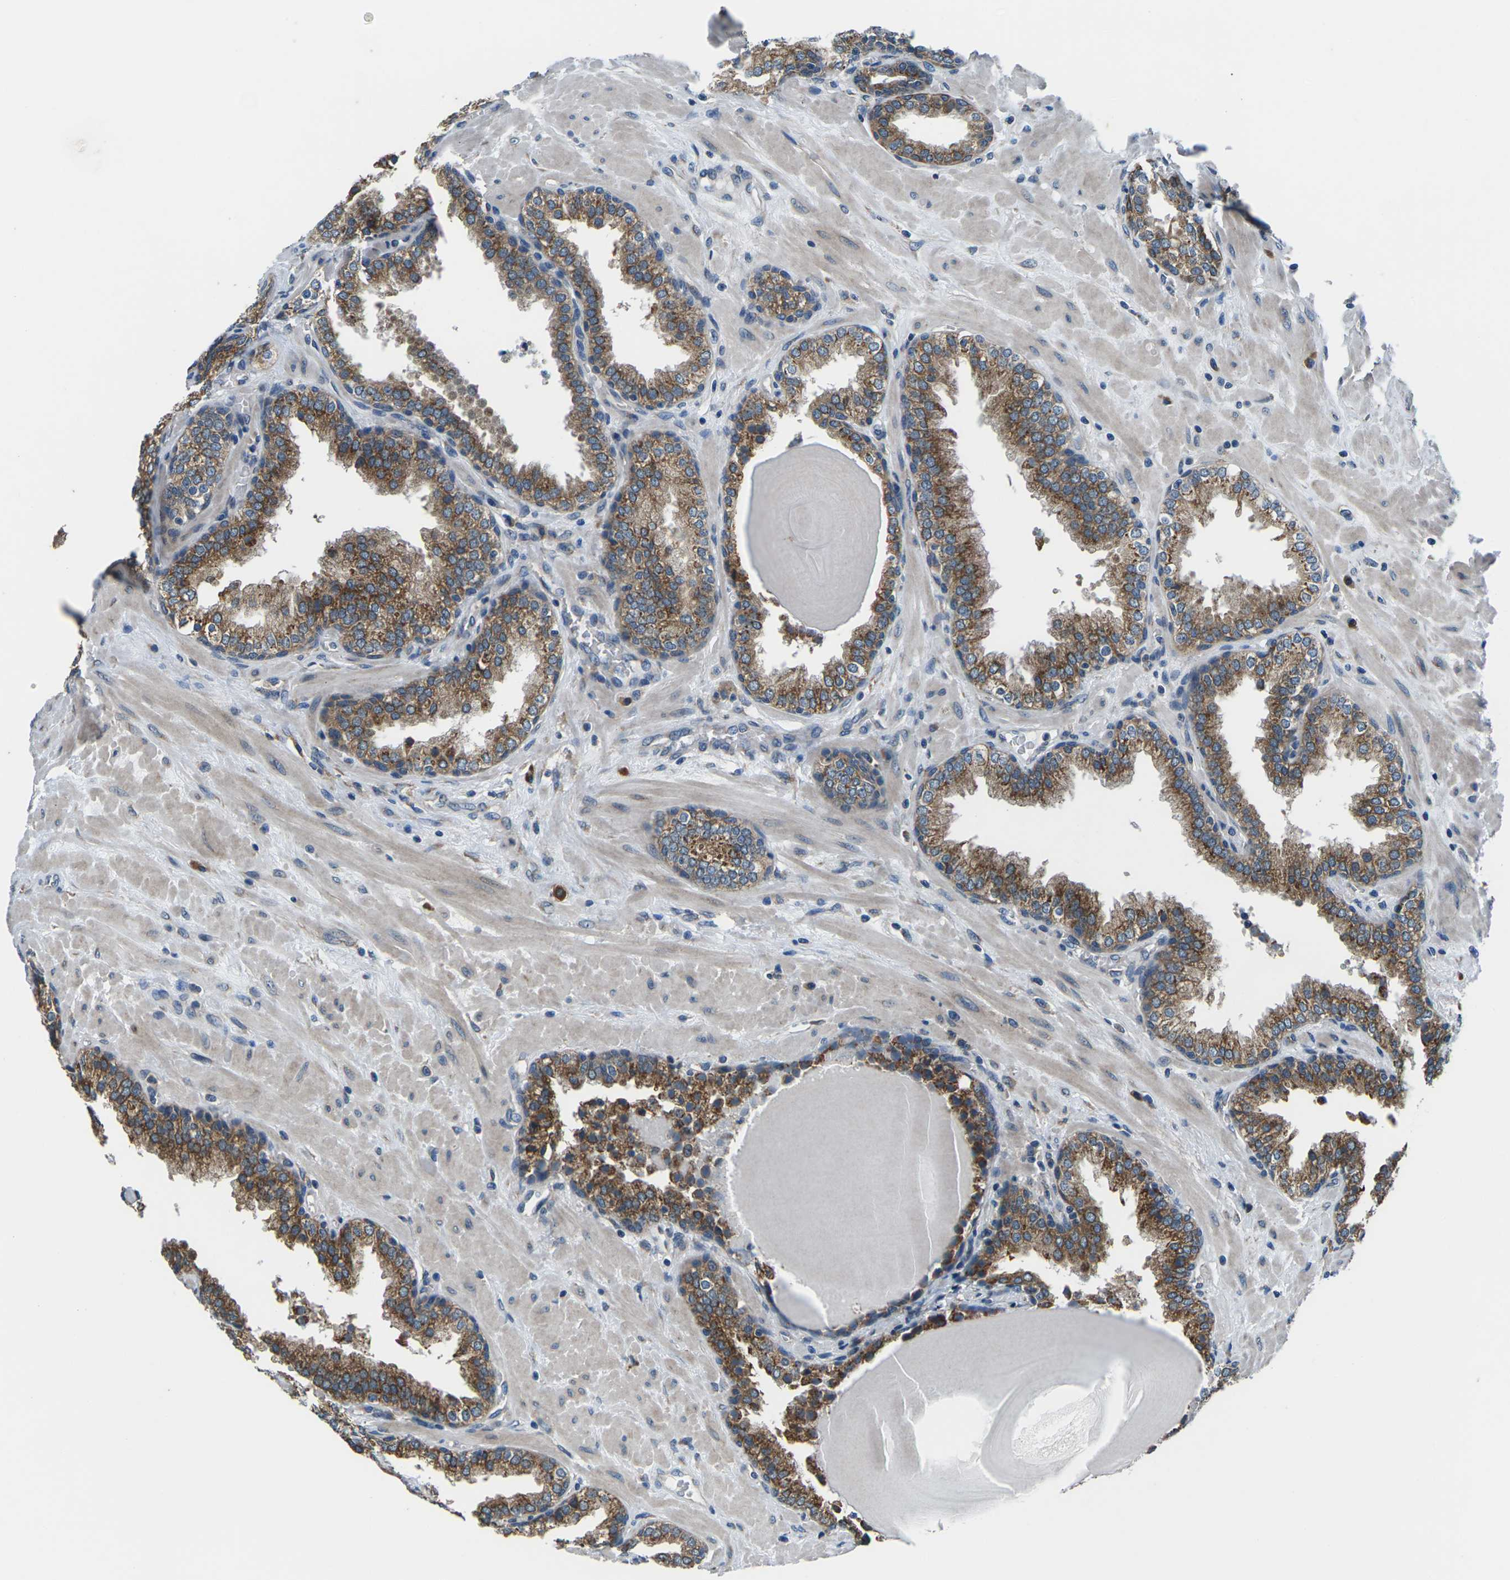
{"staining": {"intensity": "moderate", "quantity": ">75%", "location": "cytoplasmic/membranous"}, "tissue": "prostate", "cell_type": "Glandular cells", "image_type": "normal", "snomed": [{"axis": "morphology", "description": "Normal tissue, NOS"}, {"axis": "topography", "description": "Prostate"}], "caption": "Protein expression by IHC shows moderate cytoplasmic/membranous expression in about >75% of glandular cells in normal prostate. Immunohistochemistry stains the protein of interest in brown and the nuclei are stained blue.", "gene": "GABRP", "patient": {"sex": "male", "age": 51}}